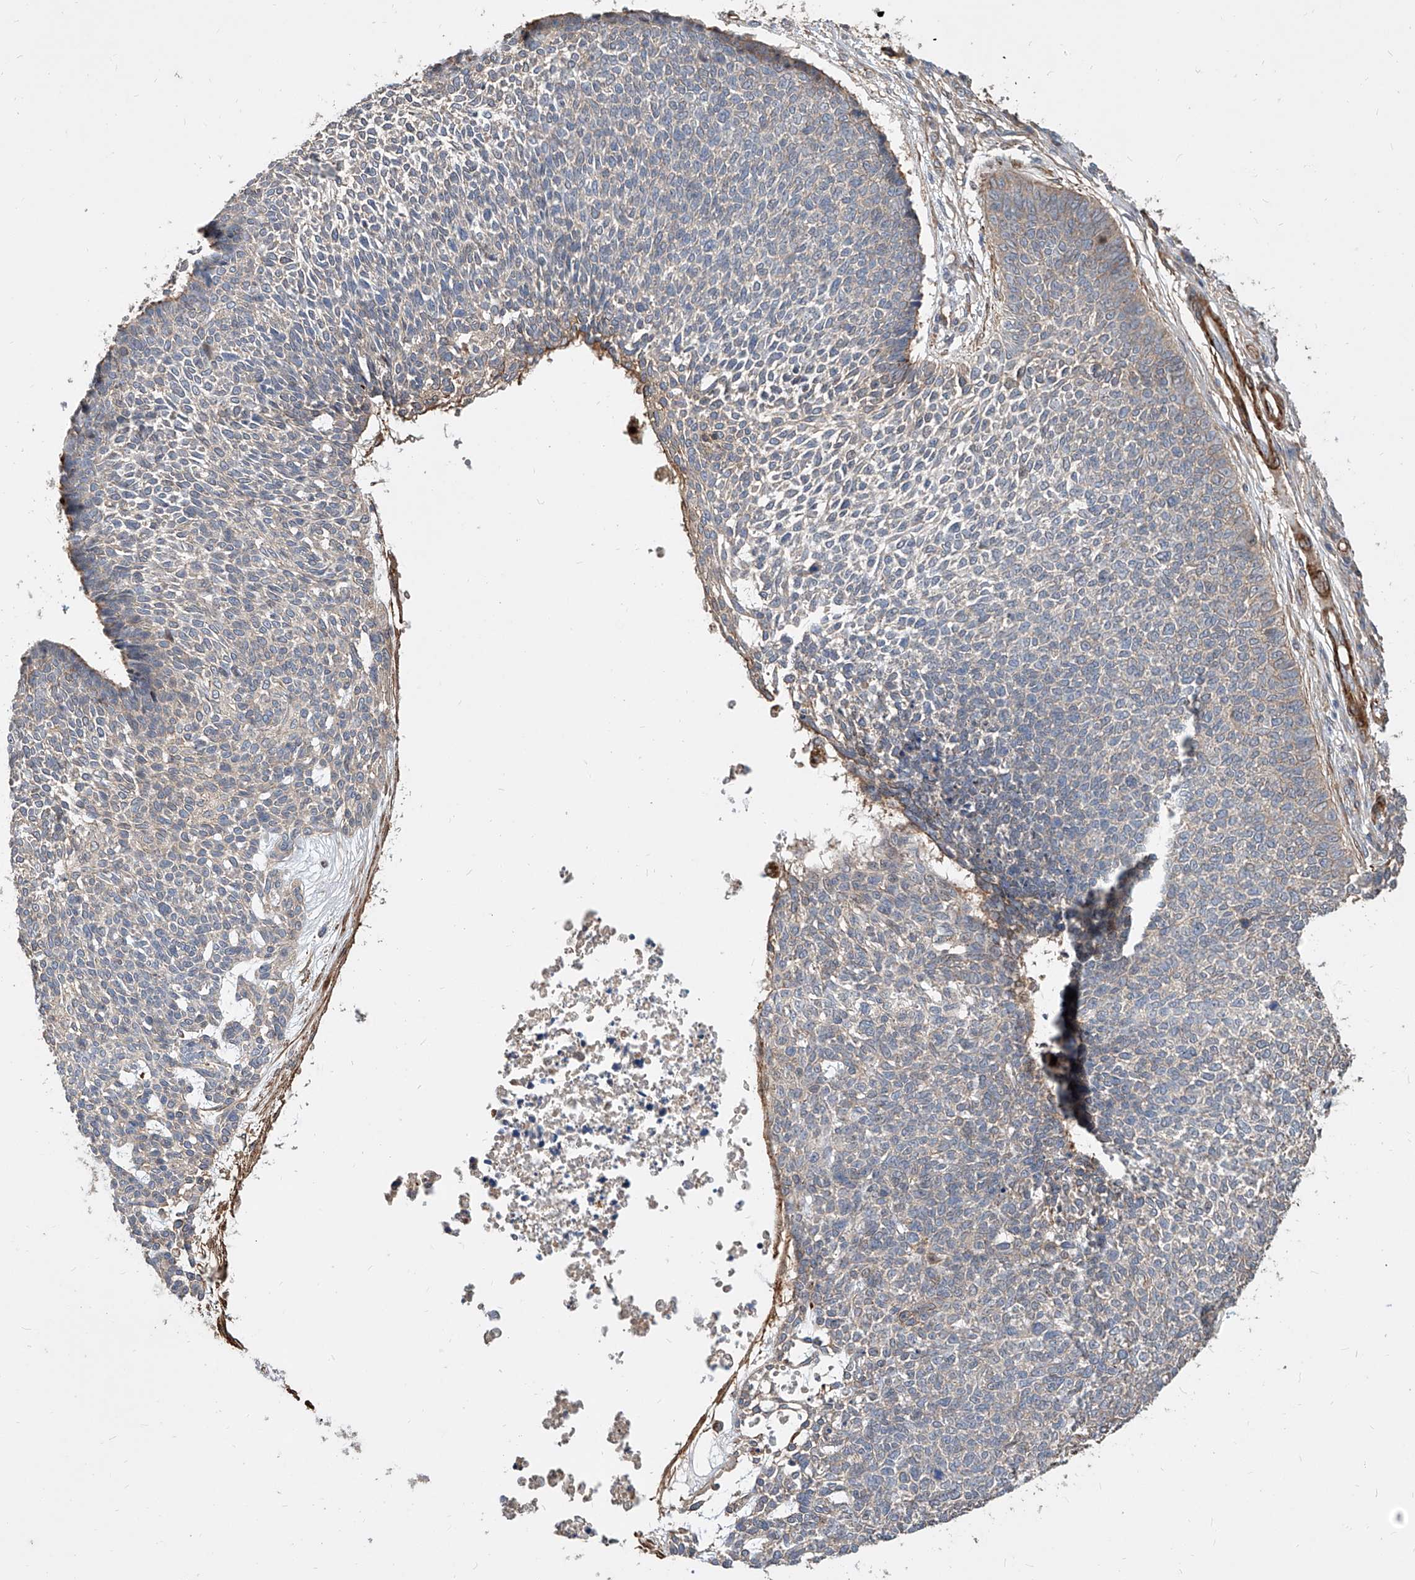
{"staining": {"intensity": "weak", "quantity": "<25%", "location": "cytoplasmic/membranous"}, "tissue": "skin cancer", "cell_type": "Tumor cells", "image_type": "cancer", "snomed": [{"axis": "morphology", "description": "Basal cell carcinoma"}, {"axis": "topography", "description": "Skin"}], "caption": "The image demonstrates no staining of tumor cells in skin cancer. (DAB (3,3'-diaminobenzidine) immunohistochemistry (IHC) with hematoxylin counter stain).", "gene": "FAM83B", "patient": {"sex": "female", "age": 84}}